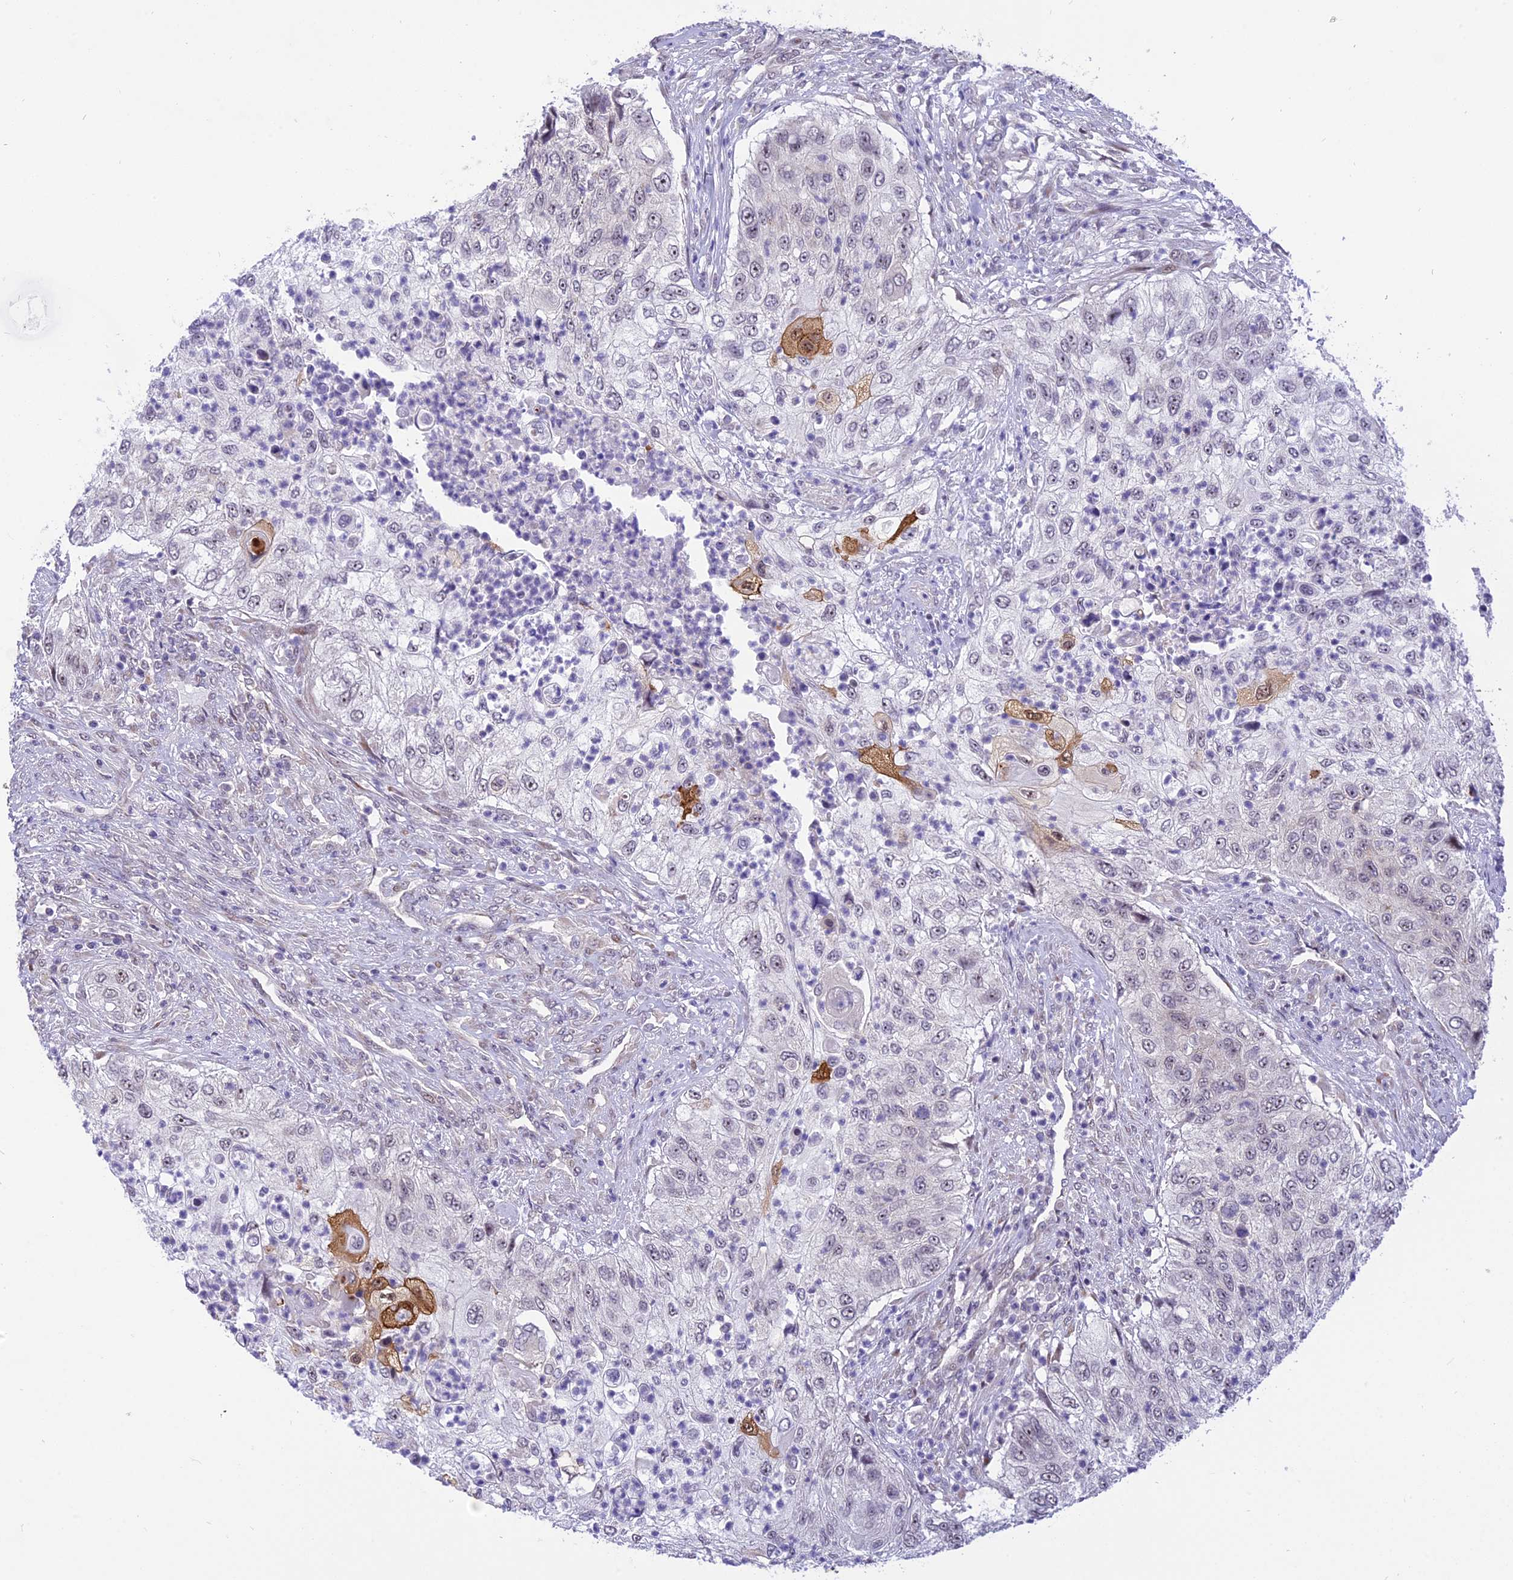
{"staining": {"intensity": "negative", "quantity": "none", "location": "none"}, "tissue": "urothelial cancer", "cell_type": "Tumor cells", "image_type": "cancer", "snomed": [{"axis": "morphology", "description": "Urothelial carcinoma, High grade"}, {"axis": "topography", "description": "Urinary bladder"}], "caption": "Immunohistochemistry image of human high-grade urothelial carcinoma stained for a protein (brown), which displays no staining in tumor cells.", "gene": "ZNF837", "patient": {"sex": "female", "age": 60}}